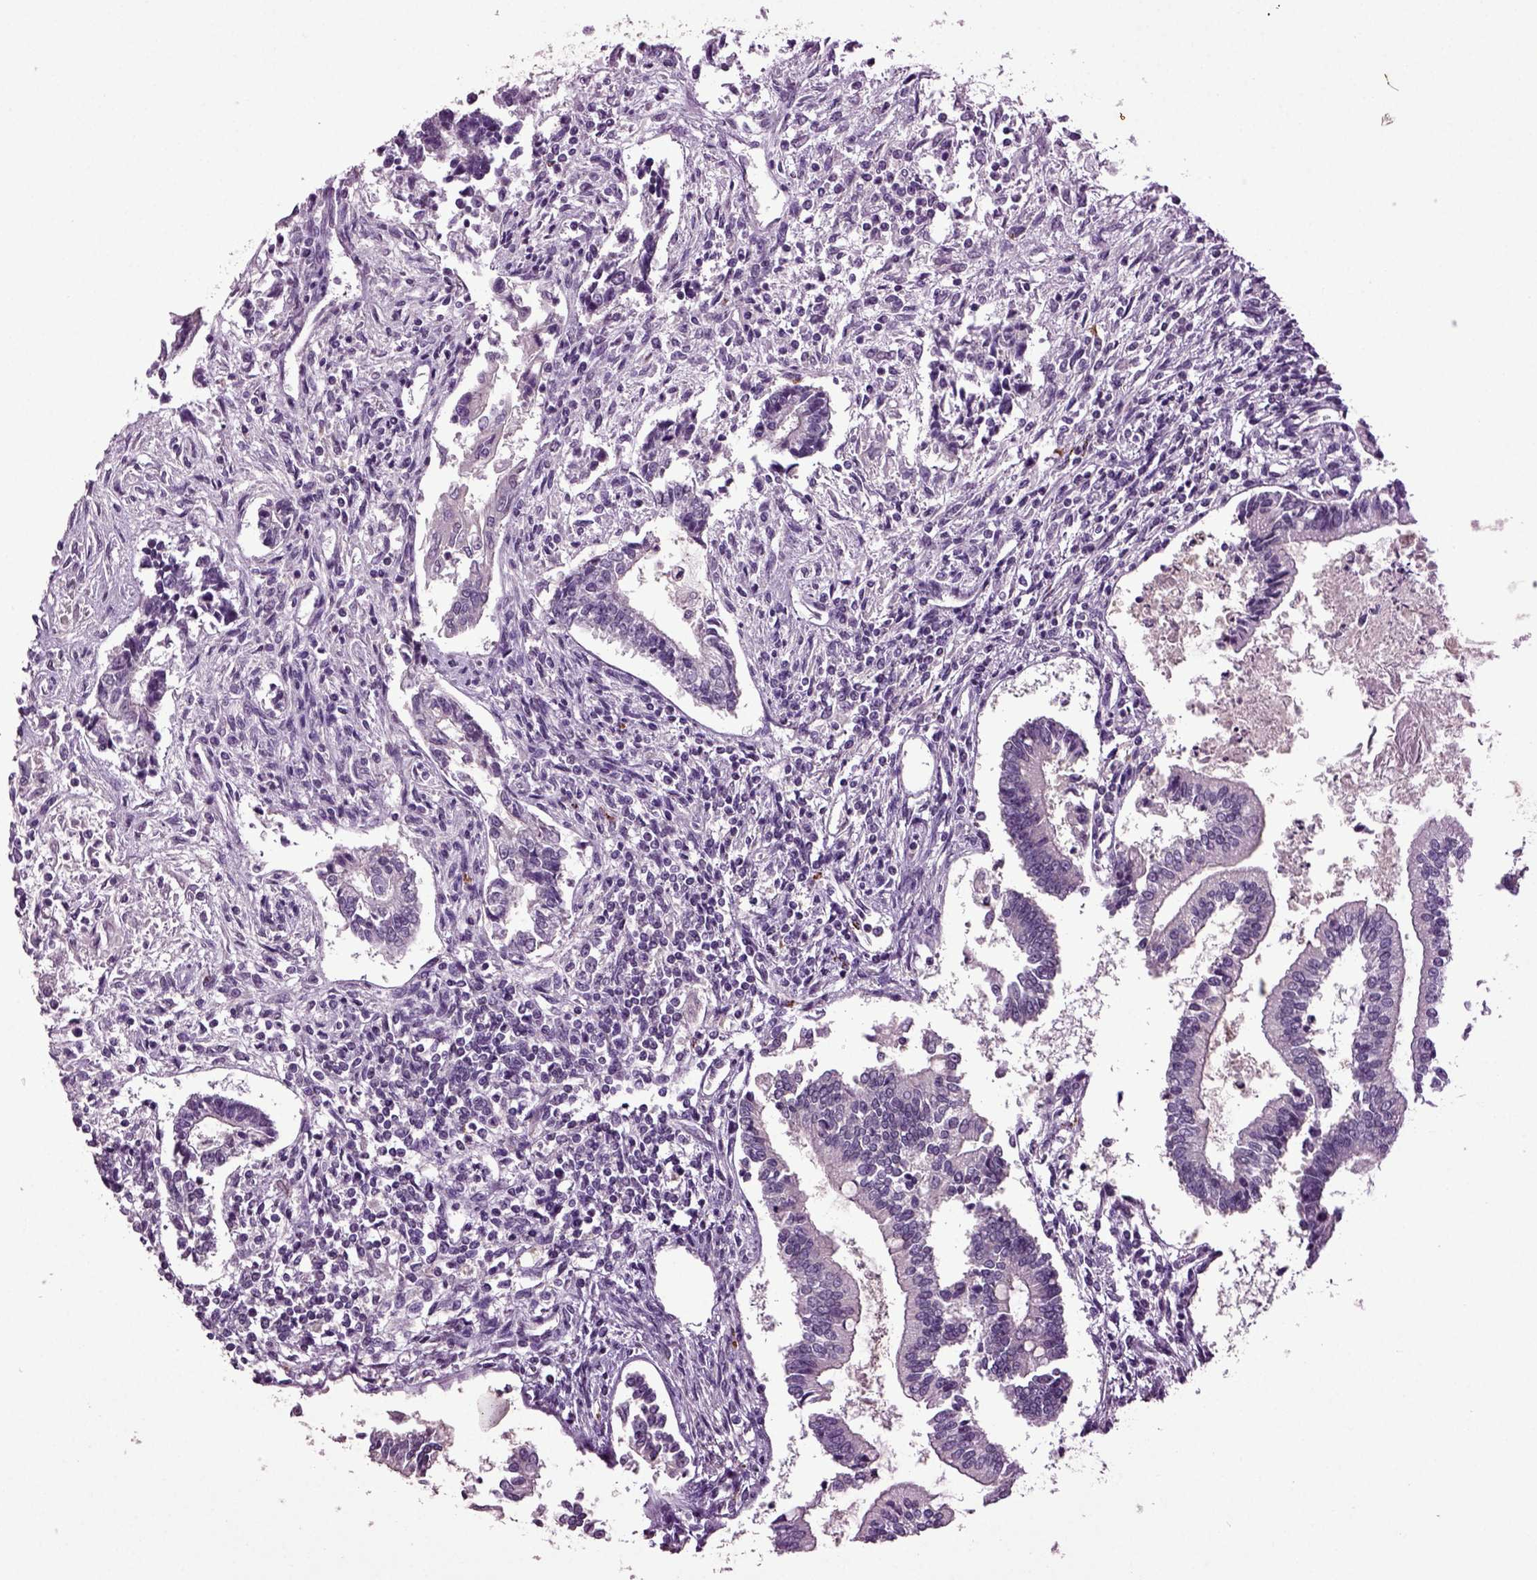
{"staining": {"intensity": "negative", "quantity": "none", "location": "none"}, "tissue": "testis cancer", "cell_type": "Tumor cells", "image_type": "cancer", "snomed": [{"axis": "morphology", "description": "Carcinoma, Embryonal, NOS"}, {"axis": "topography", "description": "Testis"}], "caption": "Immunohistochemistry of human embryonal carcinoma (testis) reveals no expression in tumor cells.", "gene": "SLC17A6", "patient": {"sex": "male", "age": 37}}